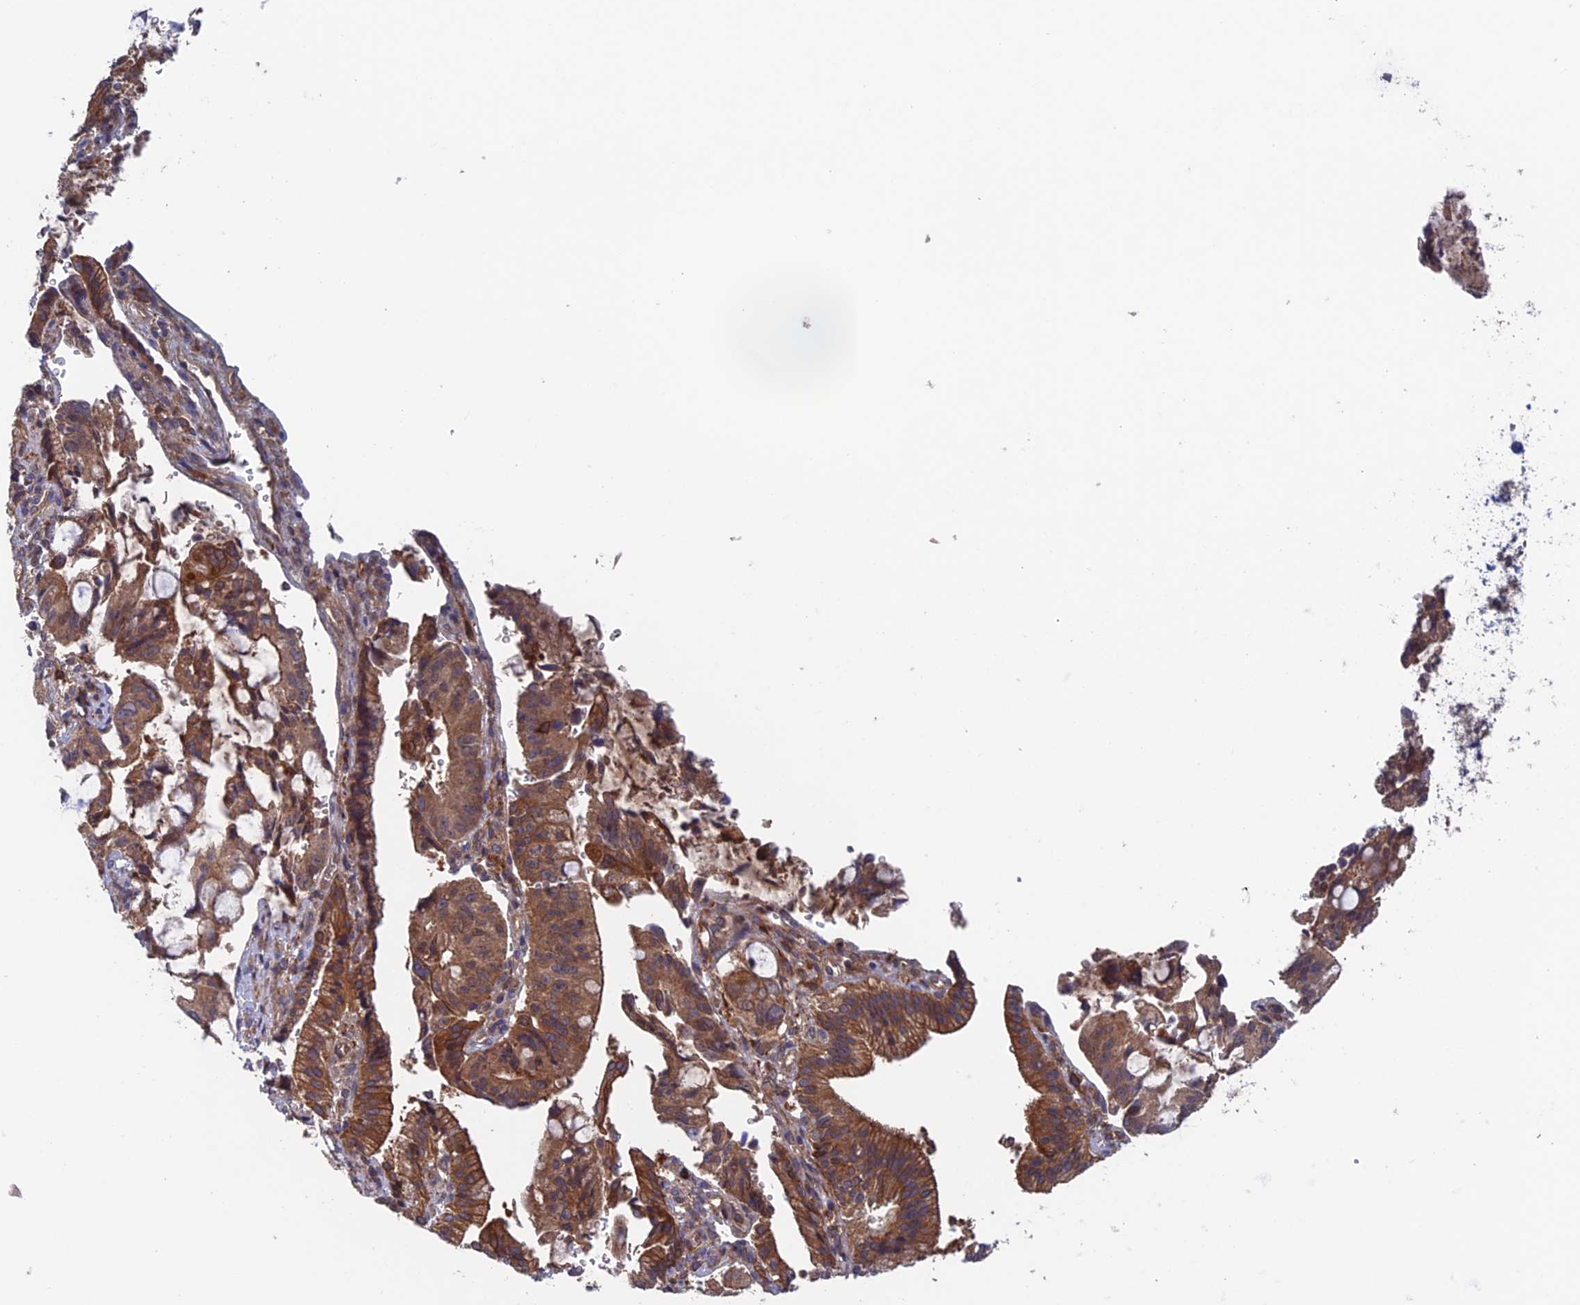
{"staining": {"intensity": "moderate", "quantity": ">75%", "location": "cytoplasmic/membranous"}, "tissue": "pancreatic cancer", "cell_type": "Tumor cells", "image_type": "cancer", "snomed": [{"axis": "morphology", "description": "Adenocarcinoma, NOS"}, {"axis": "topography", "description": "Pancreas"}], "caption": "Protein analysis of pancreatic adenocarcinoma tissue demonstrates moderate cytoplasmic/membranous positivity in approximately >75% of tumor cells.", "gene": "NUDT16L1", "patient": {"sex": "male", "age": 68}}